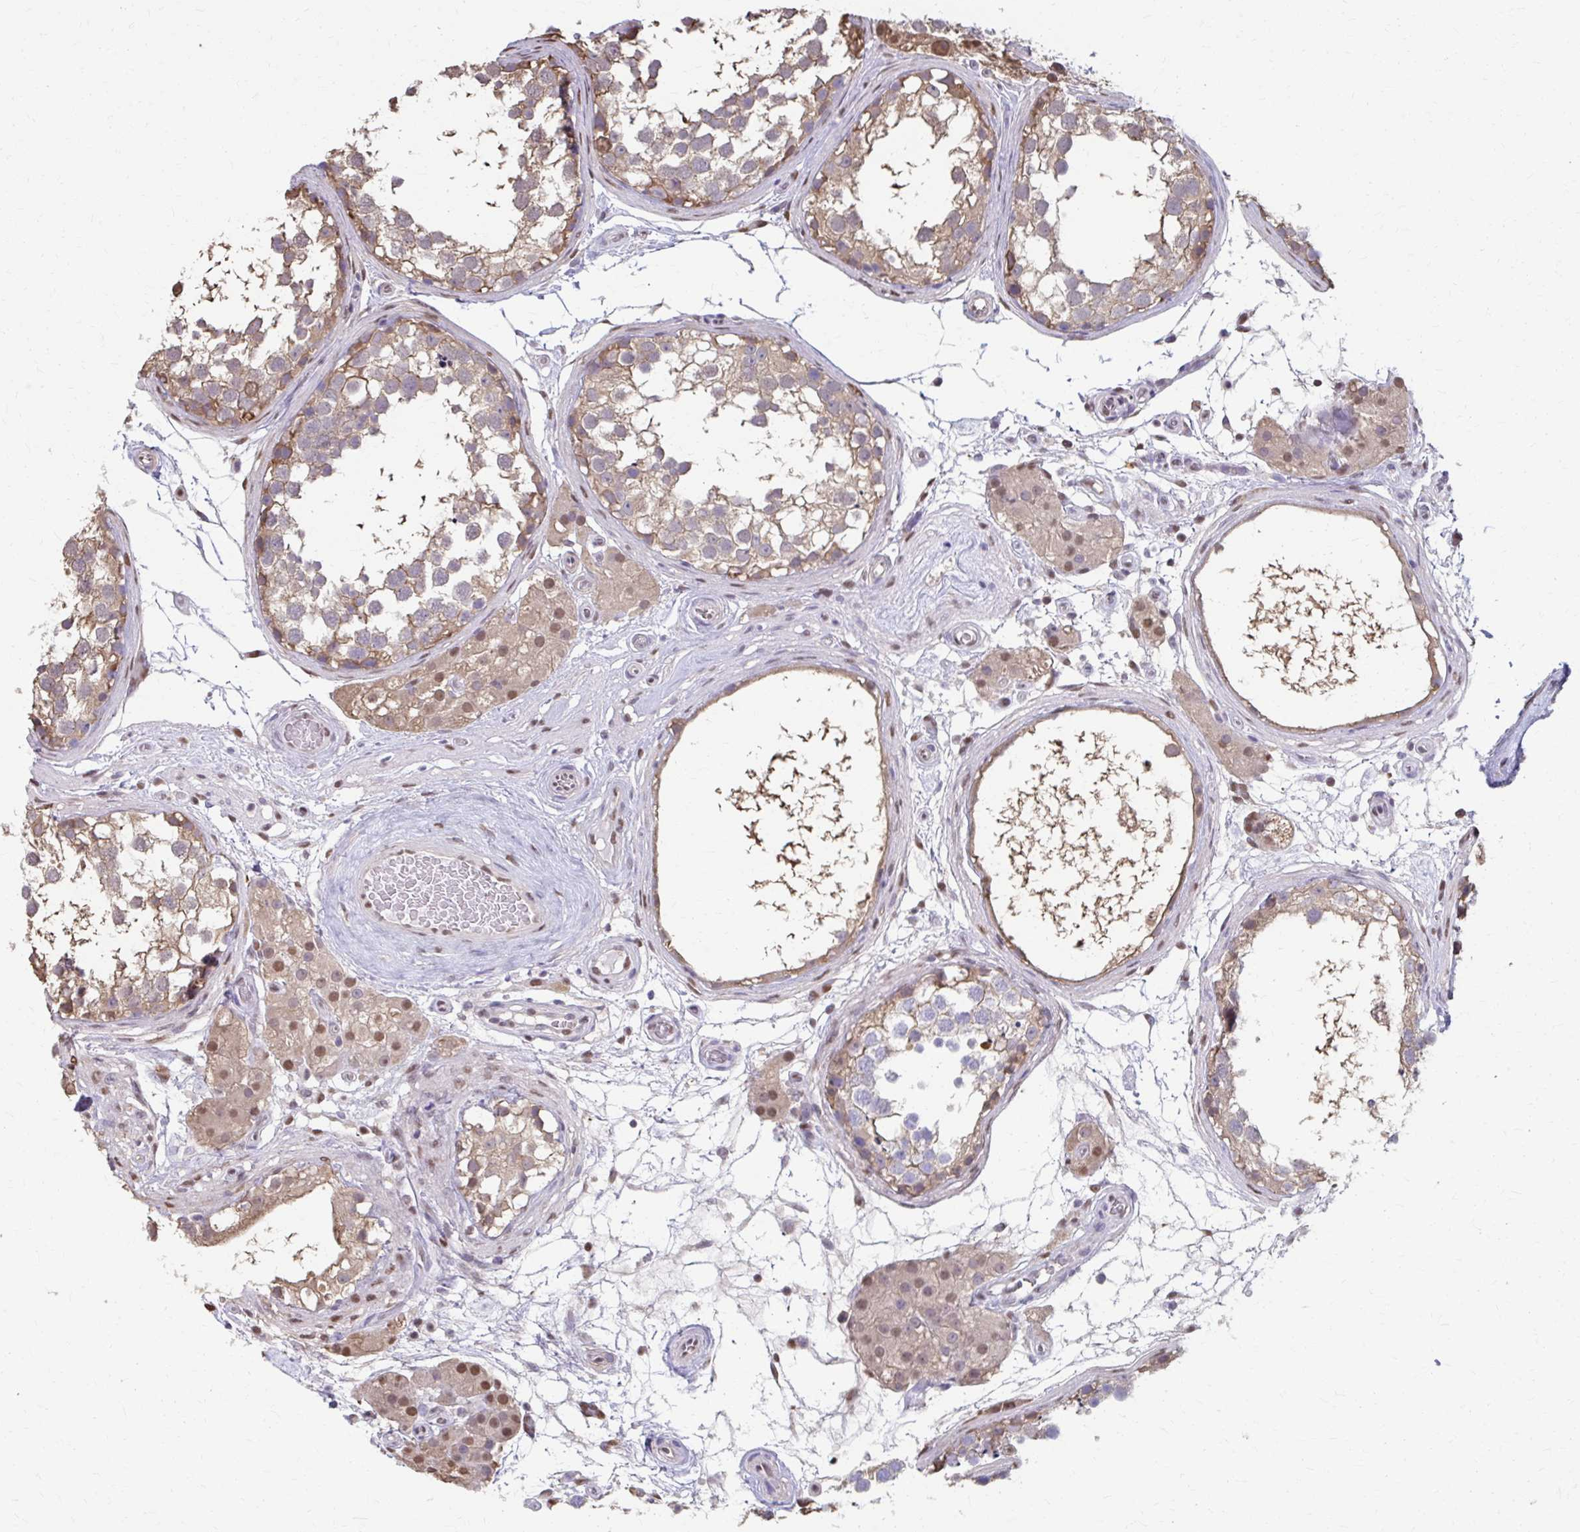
{"staining": {"intensity": "weak", "quantity": ">75%", "location": "cytoplasmic/membranous"}, "tissue": "testis", "cell_type": "Cells in seminiferous ducts", "image_type": "normal", "snomed": [{"axis": "morphology", "description": "Normal tissue, NOS"}, {"axis": "morphology", "description": "Seminoma, NOS"}, {"axis": "topography", "description": "Testis"}], "caption": "Cells in seminiferous ducts demonstrate low levels of weak cytoplasmic/membranous positivity in approximately >75% of cells in benign testis. The protein of interest is shown in brown color, while the nuclei are stained blue.", "gene": "ING4", "patient": {"sex": "male", "age": 65}}